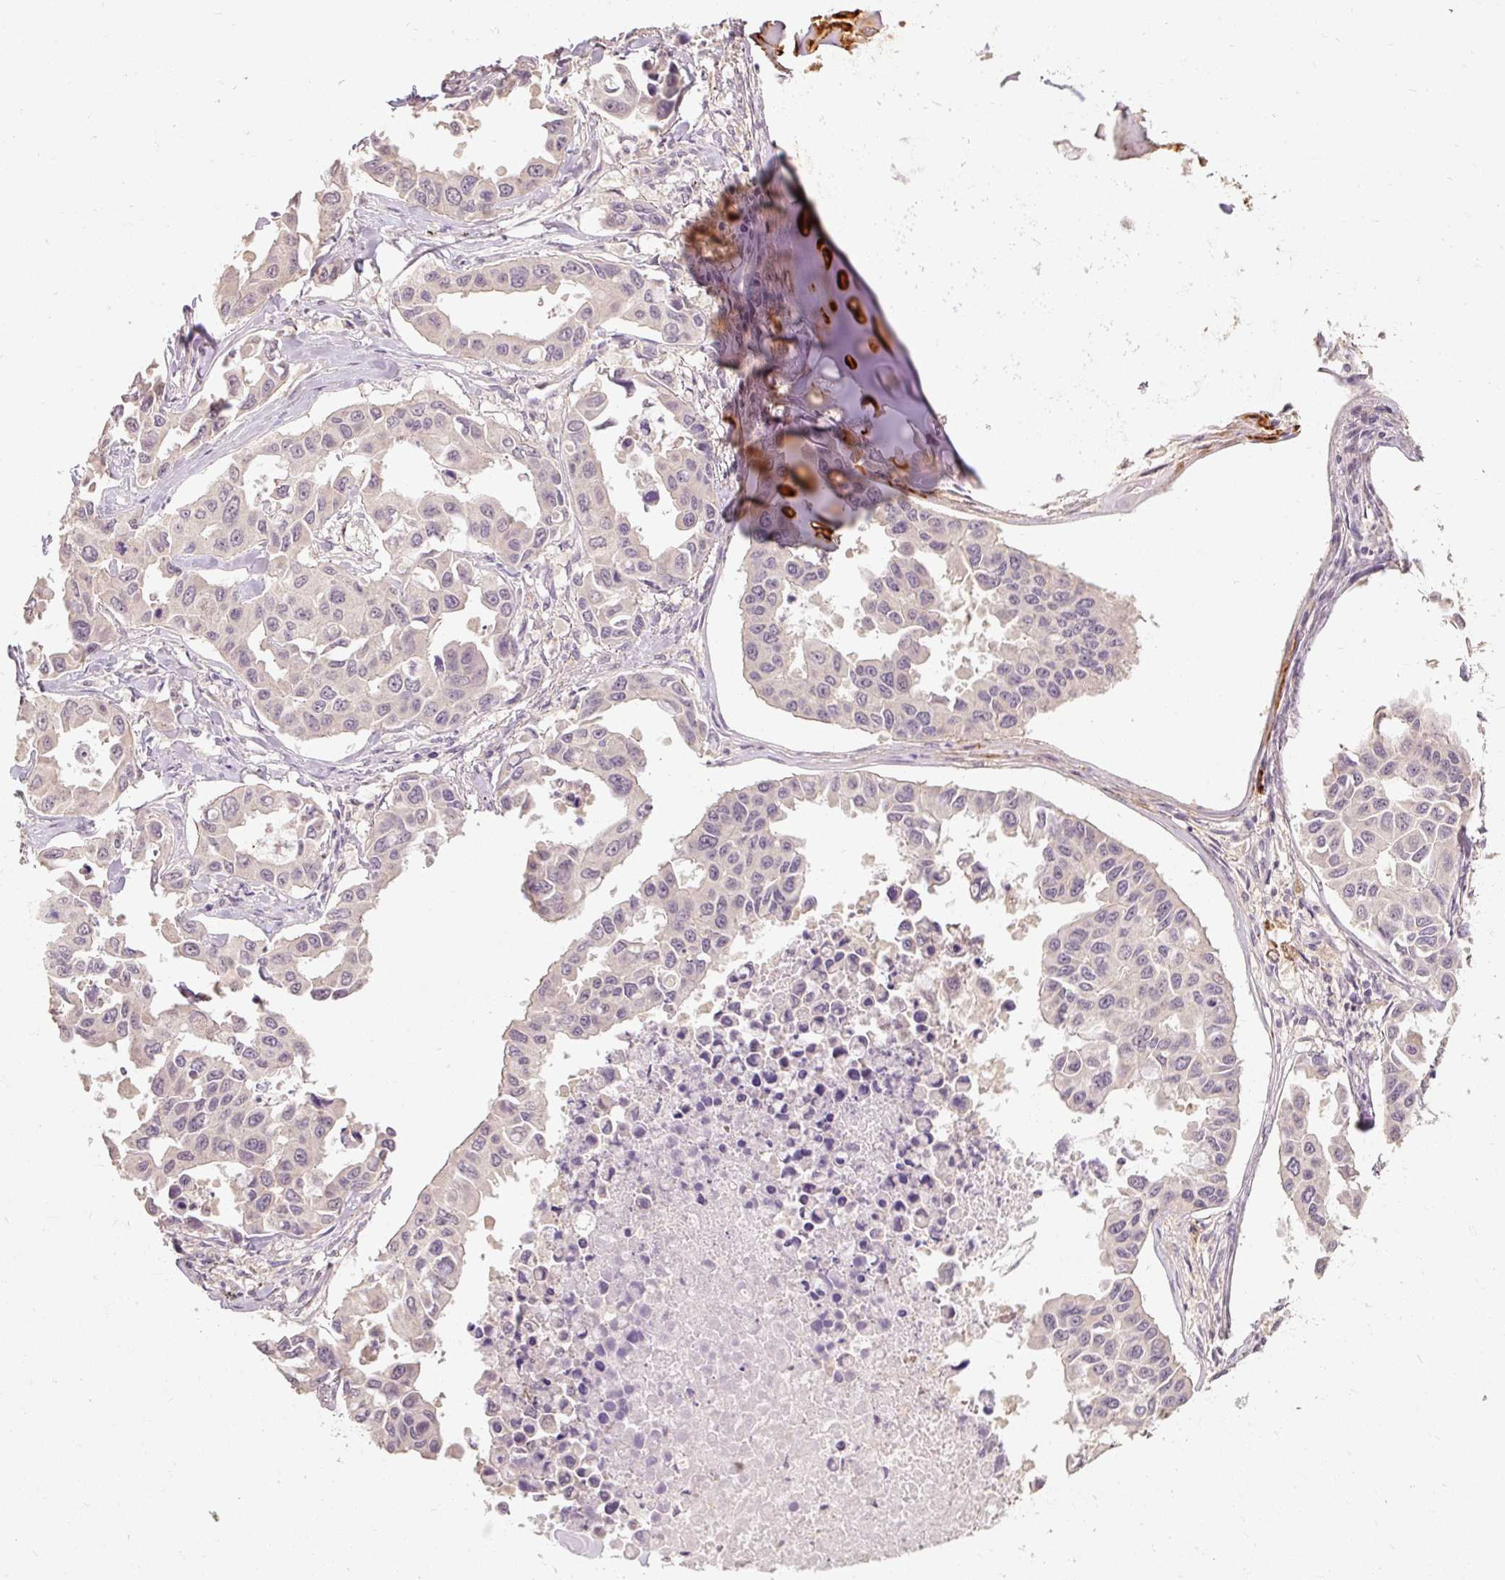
{"staining": {"intensity": "negative", "quantity": "none", "location": "none"}, "tissue": "lung cancer", "cell_type": "Tumor cells", "image_type": "cancer", "snomed": [{"axis": "morphology", "description": "Adenocarcinoma, NOS"}, {"axis": "topography", "description": "Lung"}], "caption": "This is an immunohistochemistry micrograph of lung adenocarcinoma. There is no positivity in tumor cells.", "gene": "CFAP65", "patient": {"sex": "male", "age": 64}}